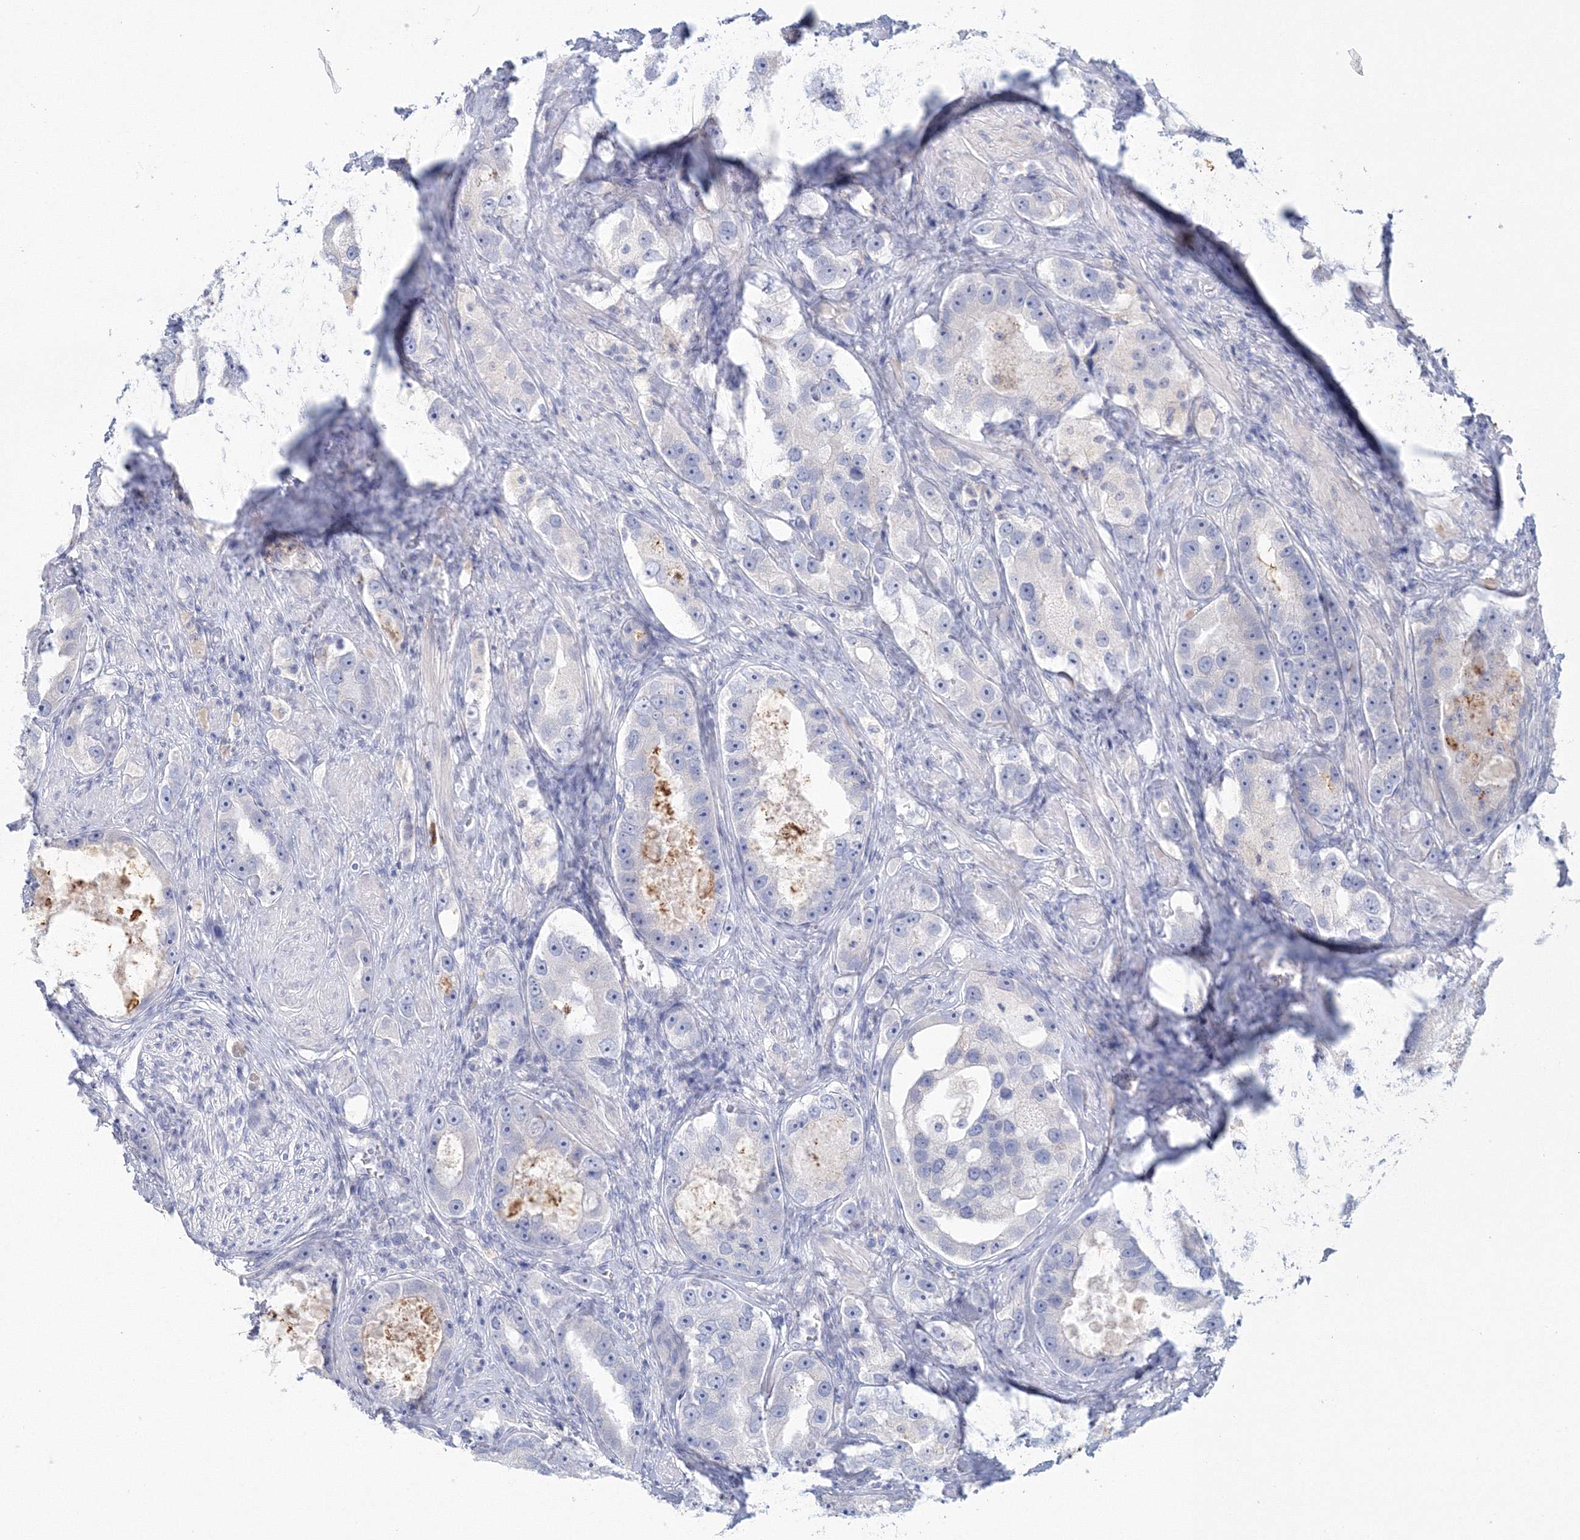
{"staining": {"intensity": "negative", "quantity": "none", "location": "none"}, "tissue": "prostate cancer", "cell_type": "Tumor cells", "image_type": "cancer", "snomed": [{"axis": "morphology", "description": "Adenocarcinoma, High grade"}, {"axis": "topography", "description": "Prostate"}], "caption": "Immunohistochemical staining of human prostate cancer (high-grade adenocarcinoma) shows no significant expression in tumor cells. (DAB (3,3'-diaminobenzidine) immunohistochemistry visualized using brightfield microscopy, high magnification).", "gene": "VSIG1", "patient": {"sex": "male", "age": 63}}